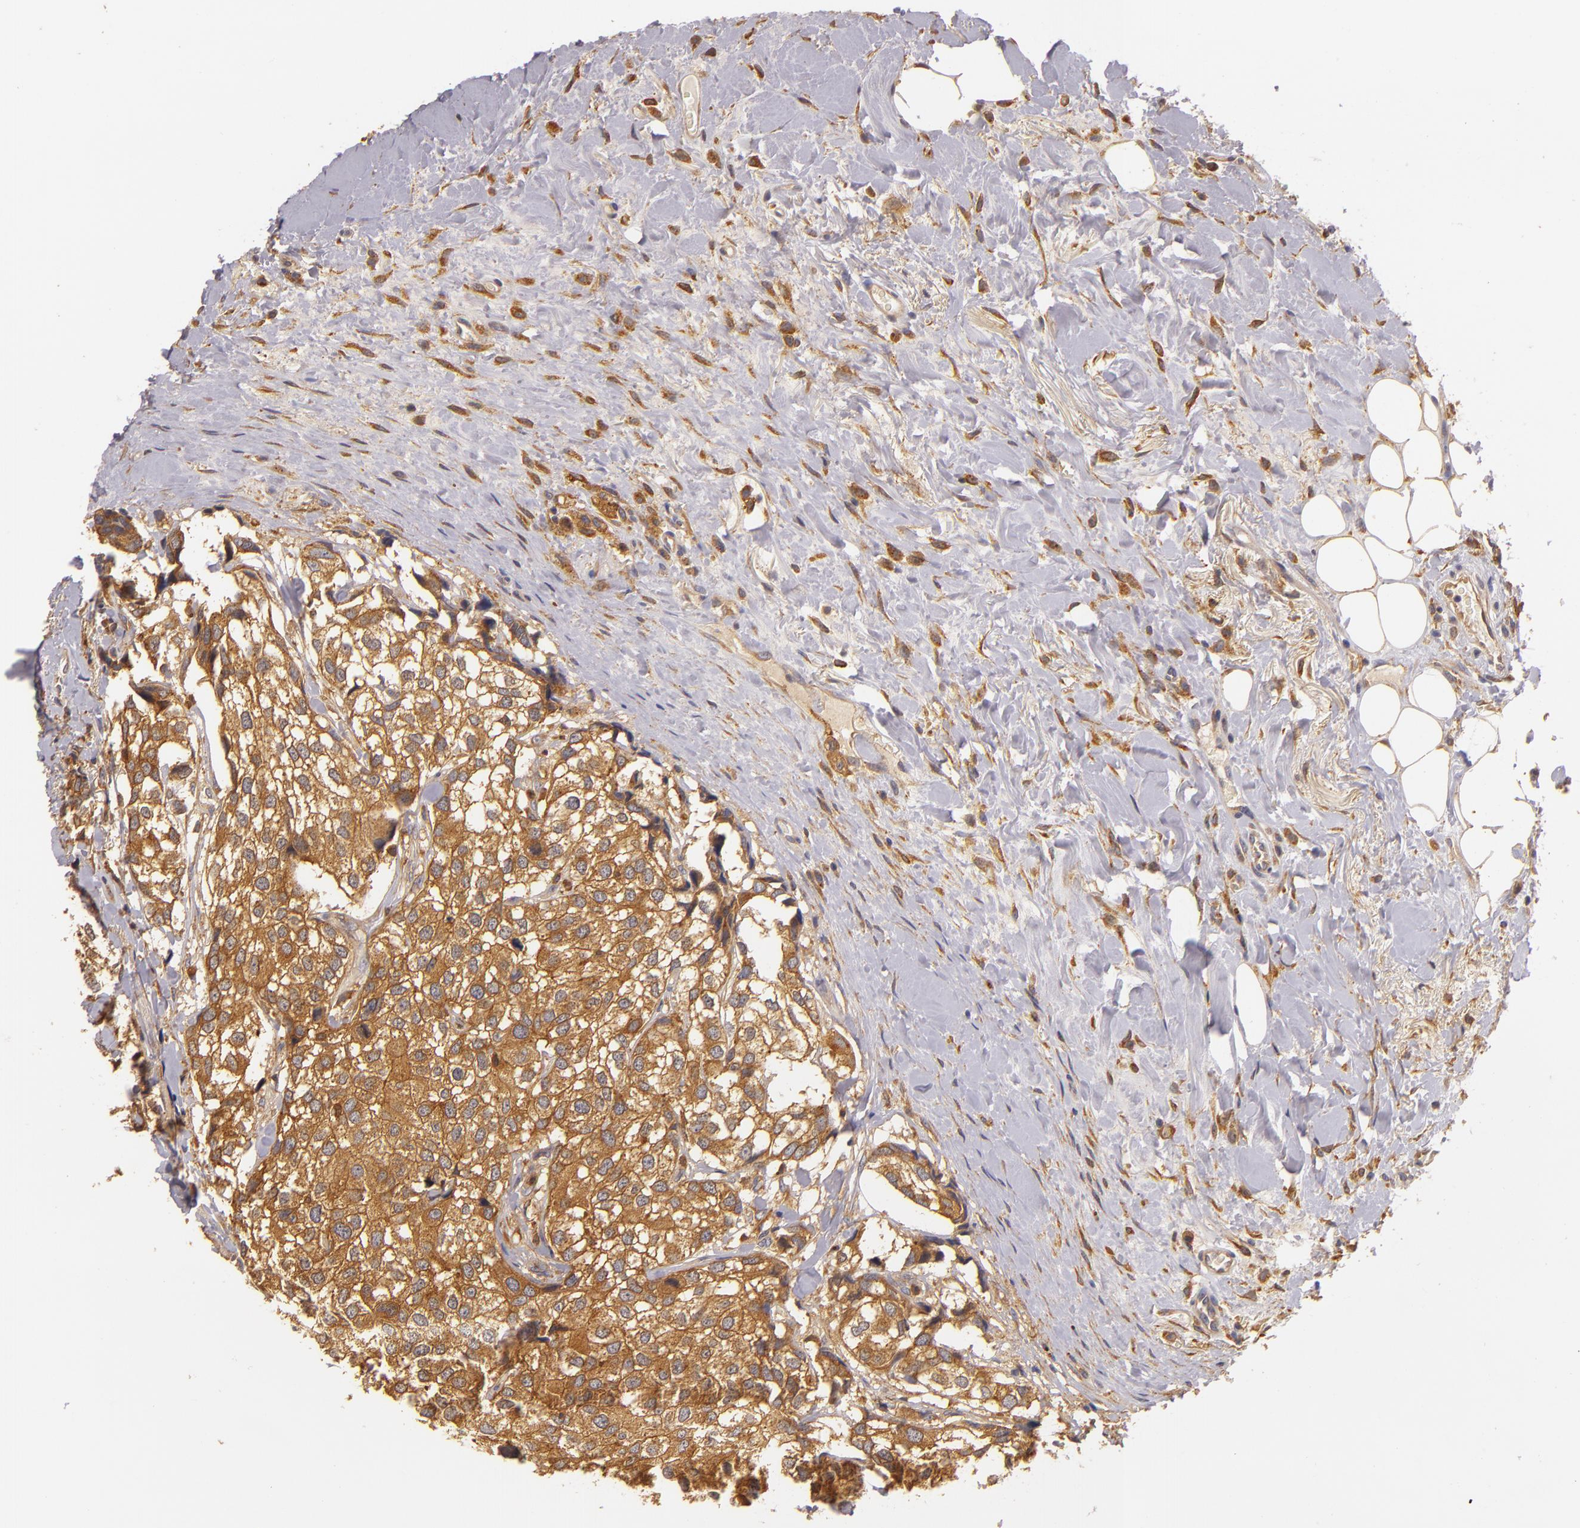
{"staining": {"intensity": "strong", "quantity": ">75%", "location": "cytoplasmic/membranous"}, "tissue": "breast cancer", "cell_type": "Tumor cells", "image_type": "cancer", "snomed": [{"axis": "morphology", "description": "Duct carcinoma"}, {"axis": "topography", "description": "Breast"}], "caption": "IHC image of neoplastic tissue: human breast cancer stained using immunohistochemistry displays high levels of strong protein expression localized specifically in the cytoplasmic/membranous of tumor cells, appearing as a cytoplasmic/membranous brown color.", "gene": "TOM1", "patient": {"sex": "female", "age": 68}}